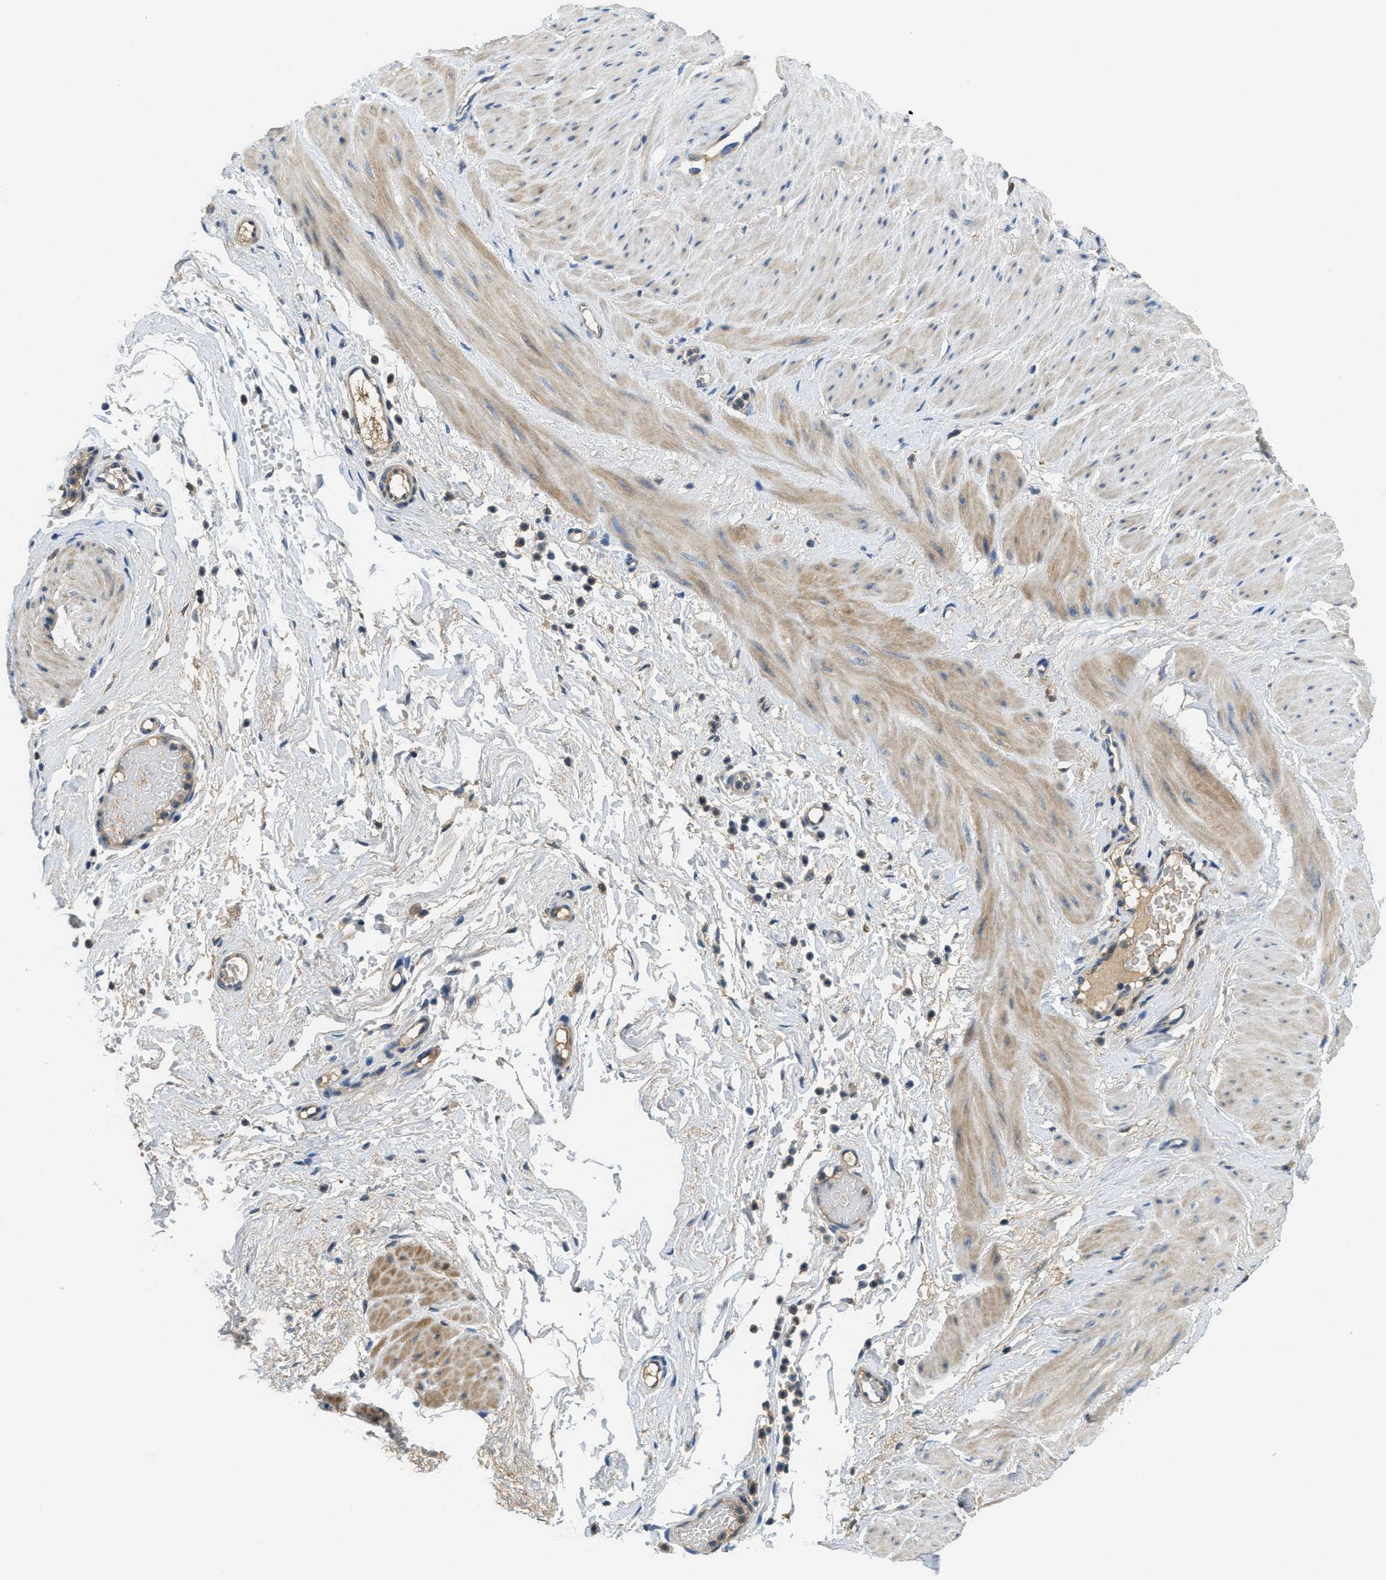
{"staining": {"intensity": "weak", "quantity": ">75%", "location": "cytoplasmic/membranous"}, "tissue": "adipose tissue", "cell_type": "Adipocytes", "image_type": "normal", "snomed": [{"axis": "morphology", "description": "Normal tissue, NOS"}, {"axis": "topography", "description": "Soft tissue"}, {"axis": "topography", "description": "Vascular tissue"}], "caption": "Adipose tissue stained for a protein (brown) shows weak cytoplasmic/membranous positive expression in approximately >75% of adipocytes.", "gene": "SSR1", "patient": {"sex": "female", "age": 35}}